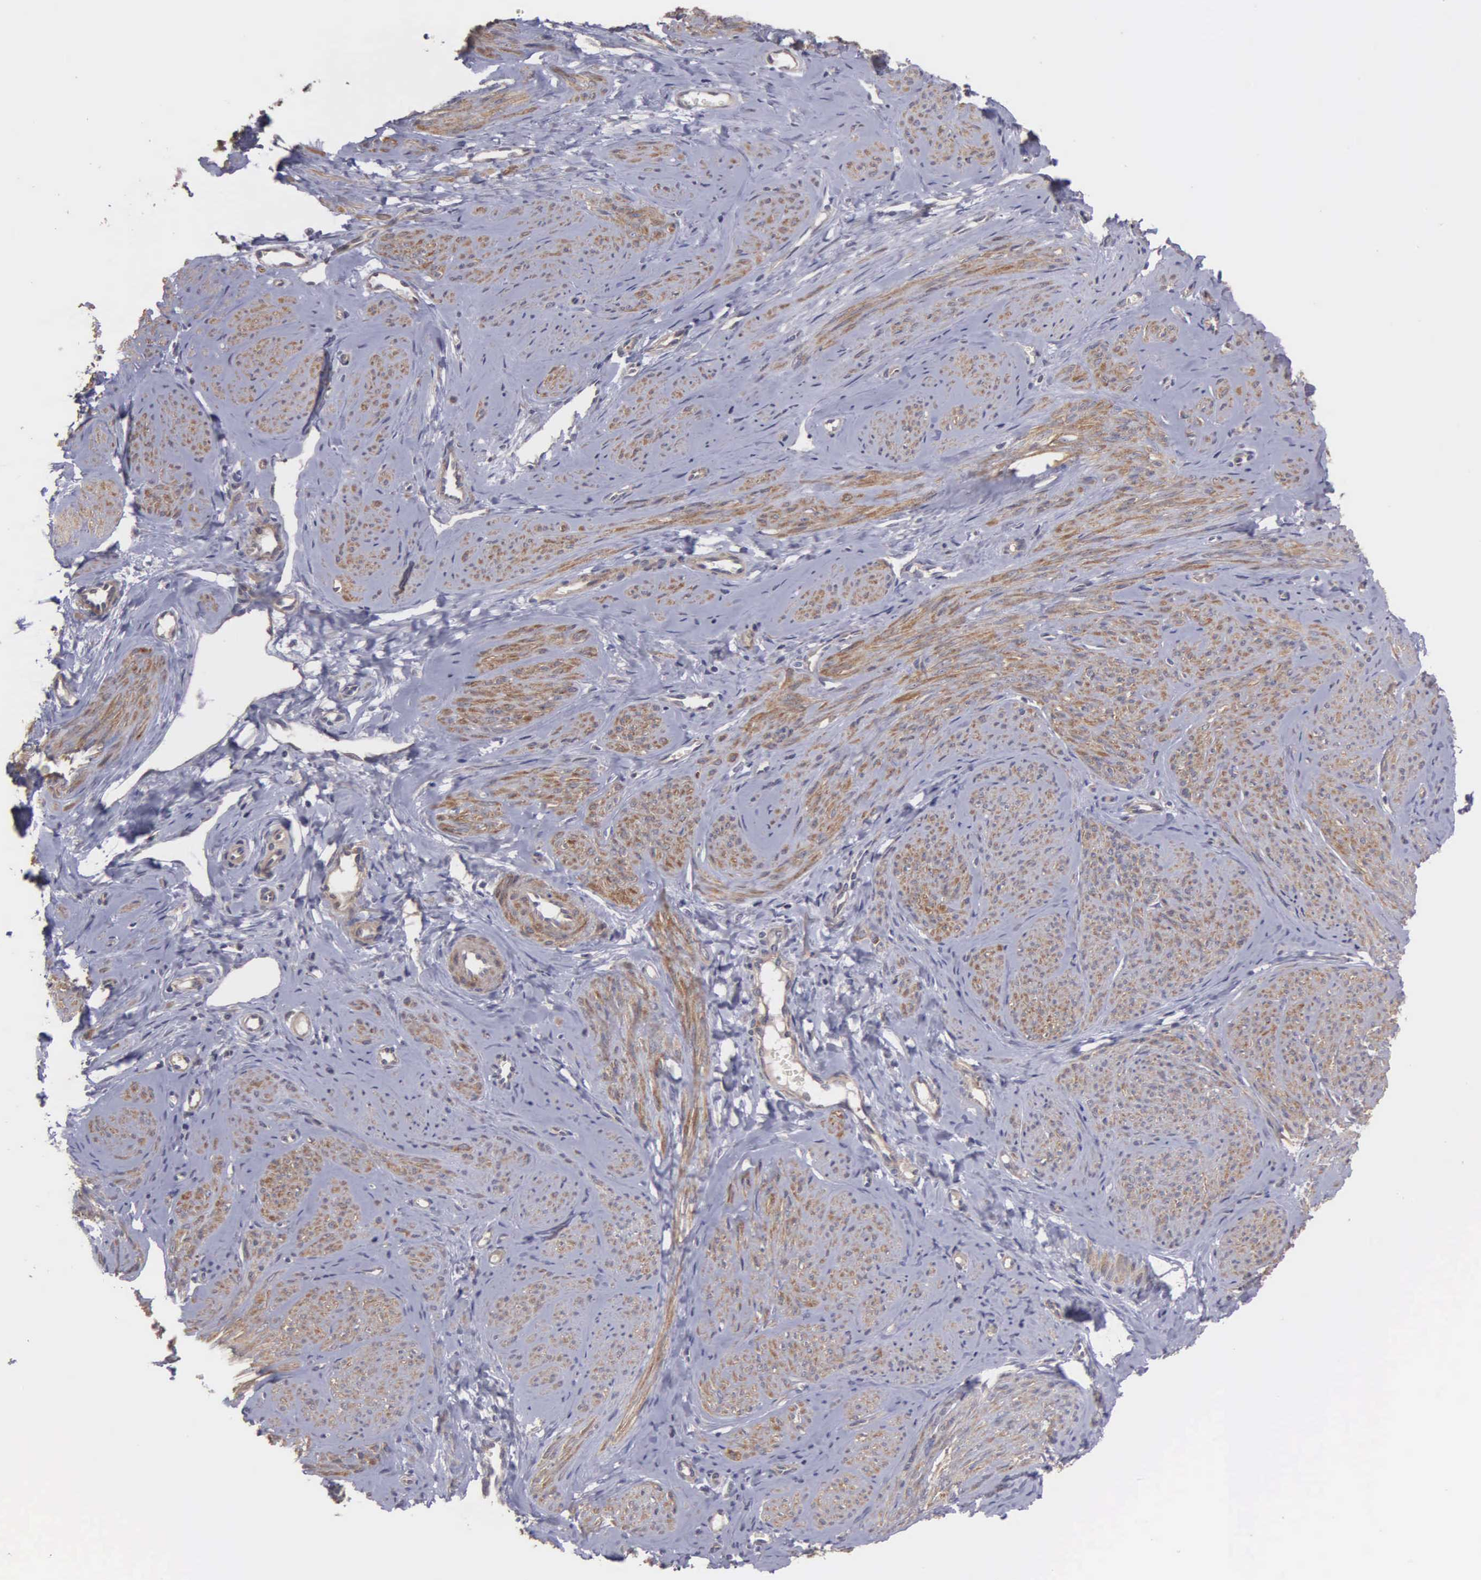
{"staining": {"intensity": "moderate", "quantity": ">75%", "location": "cytoplasmic/membranous"}, "tissue": "smooth muscle", "cell_type": "Smooth muscle cells", "image_type": "normal", "snomed": [{"axis": "morphology", "description": "Normal tissue, NOS"}, {"axis": "topography", "description": "Uterus"}], "caption": "Smooth muscle cells exhibit medium levels of moderate cytoplasmic/membranous expression in approximately >75% of cells in unremarkable smooth muscle.", "gene": "RTL10", "patient": {"sex": "female", "age": 45}}